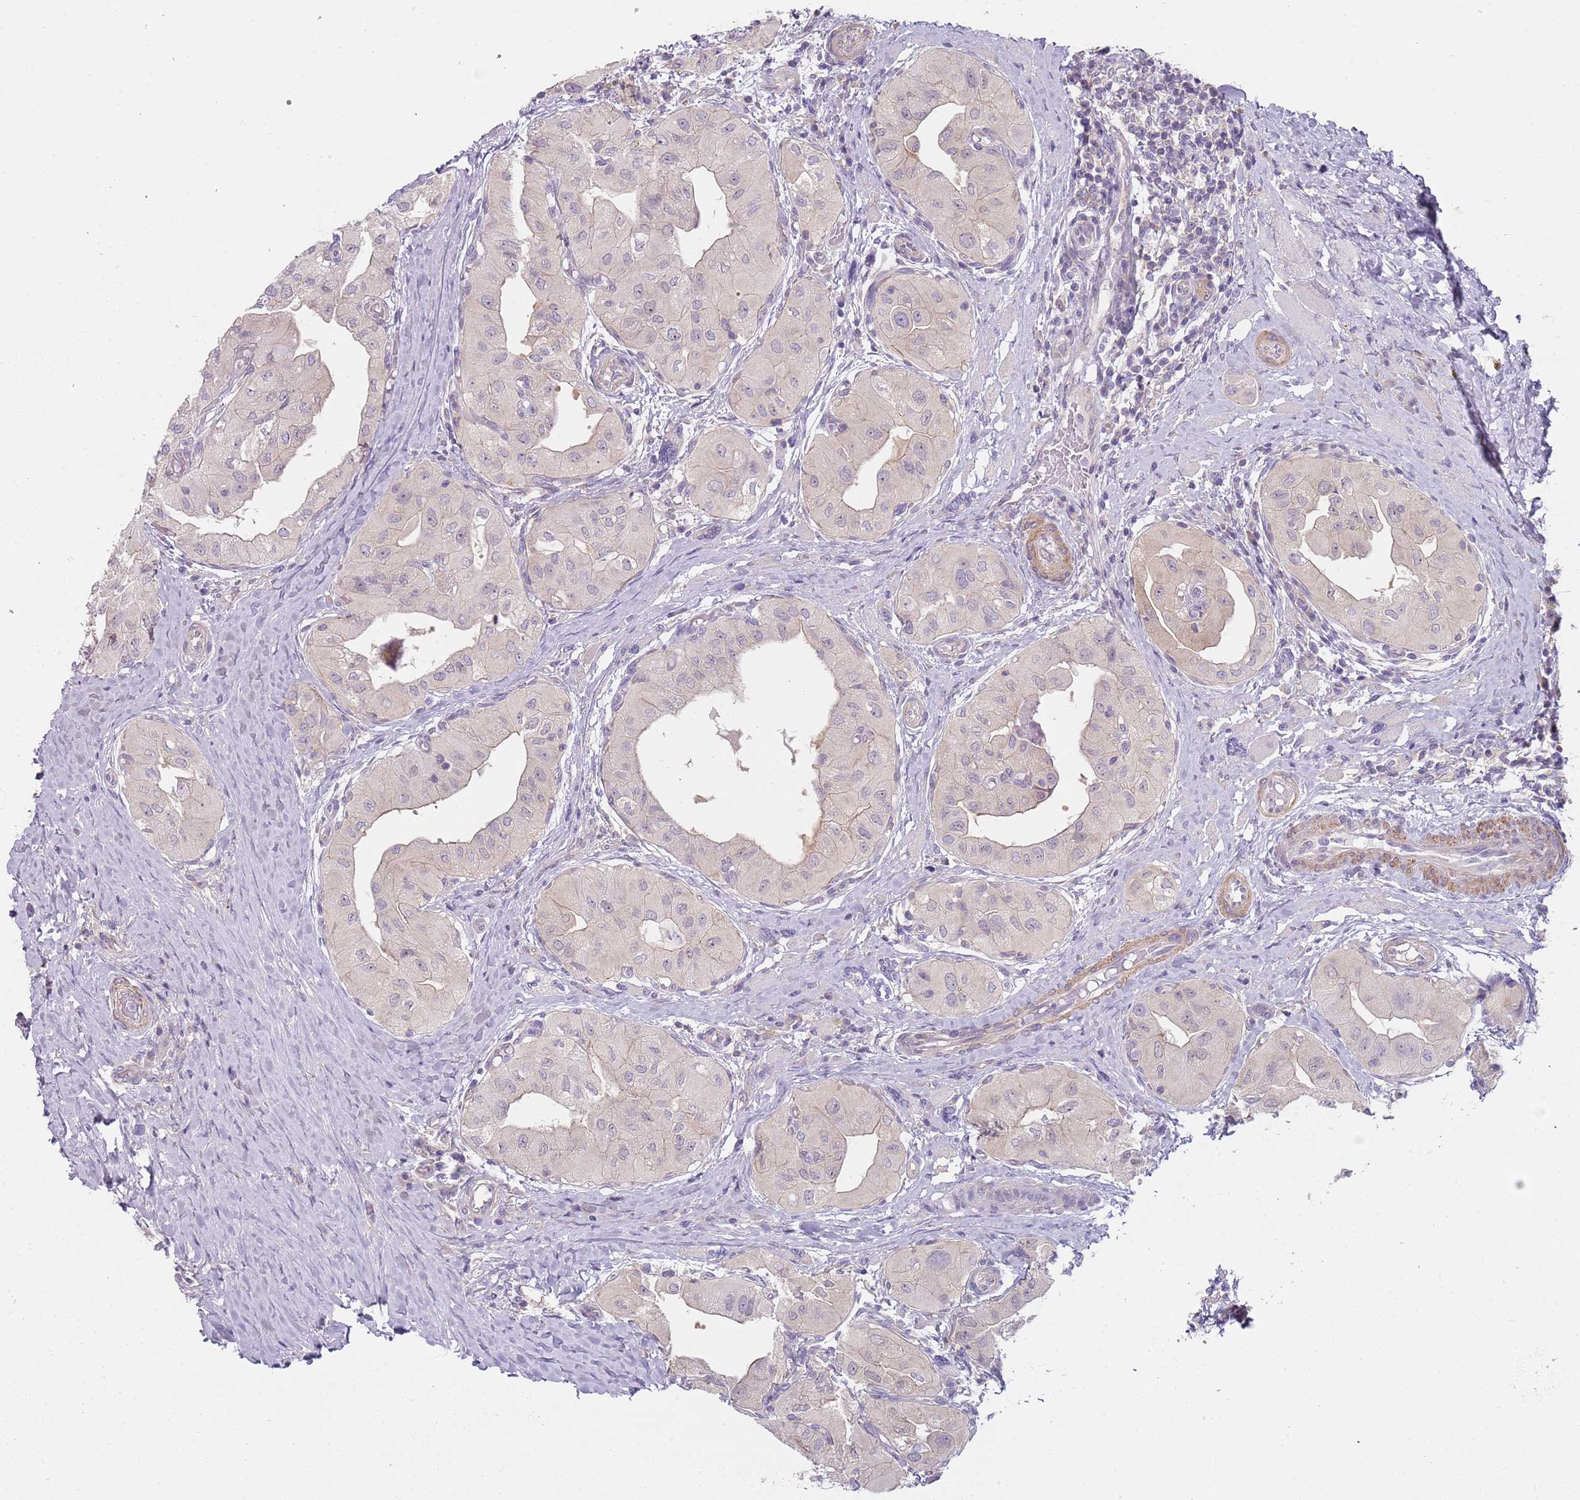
{"staining": {"intensity": "negative", "quantity": "none", "location": "none"}, "tissue": "thyroid cancer", "cell_type": "Tumor cells", "image_type": "cancer", "snomed": [{"axis": "morphology", "description": "Papillary adenocarcinoma, NOS"}, {"axis": "topography", "description": "Thyroid gland"}], "caption": "There is no significant positivity in tumor cells of thyroid papillary adenocarcinoma. (Brightfield microscopy of DAB (3,3'-diaminobenzidine) IHC at high magnification).", "gene": "SLC26A6", "patient": {"sex": "female", "age": 59}}